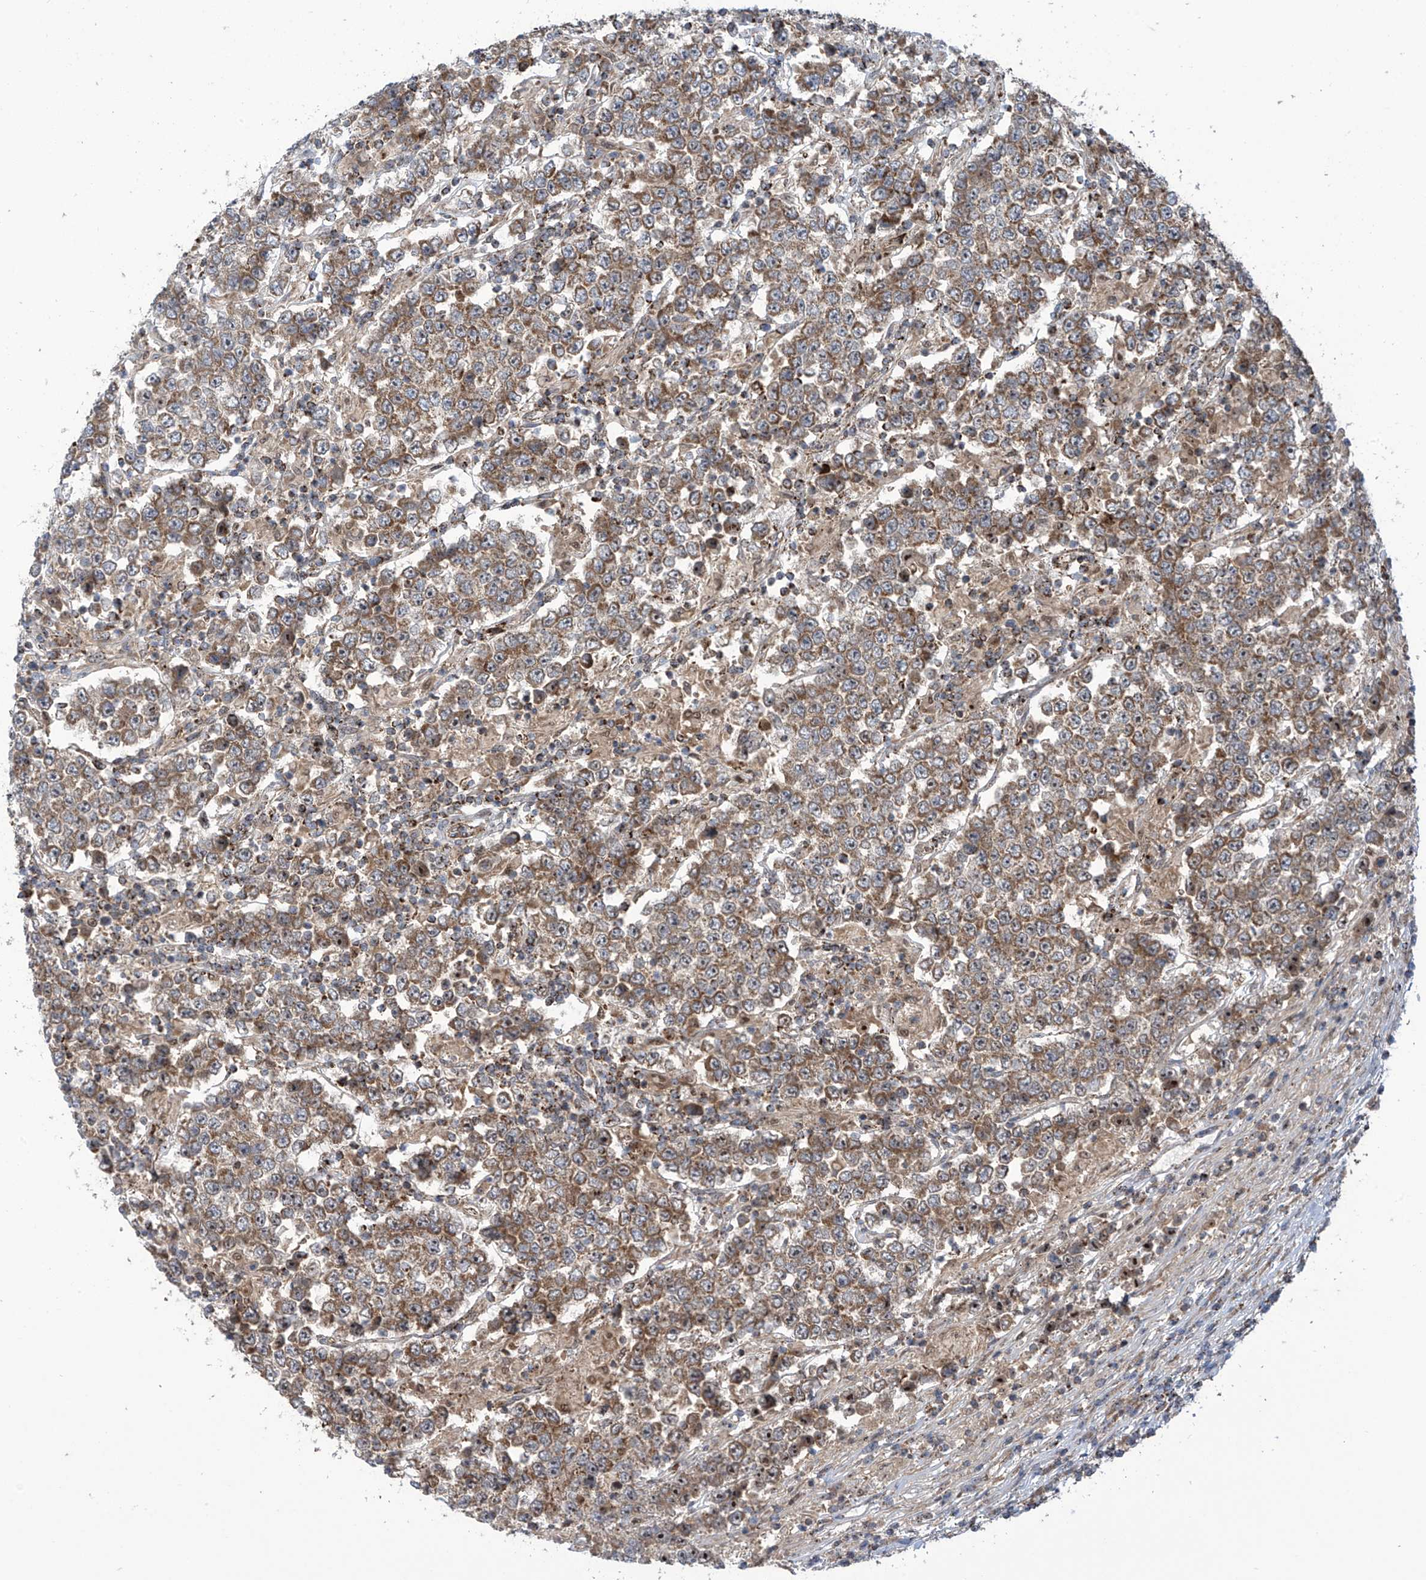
{"staining": {"intensity": "moderate", "quantity": ">75%", "location": "cytoplasmic/membranous"}, "tissue": "testis cancer", "cell_type": "Tumor cells", "image_type": "cancer", "snomed": [{"axis": "morphology", "description": "Normal tissue, NOS"}, {"axis": "morphology", "description": "Urothelial carcinoma, High grade"}, {"axis": "morphology", "description": "Seminoma, NOS"}, {"axis": "morphology", "description": "Carcinoma, Embryonal, NOS"}, {"axis": "topography", "description": "Urinary bladder"}, {"axis": "topography", "description": "Testis"}], "caption": "Testis cancer stained with DAB immunohistochemistry (IHC) demonstrates medium levels of moderate cytoplasmic/membranous expression in approximately >75% of tumor cells.", "gene": "COX10", "patient": {"sex": "male", "age": 41}}